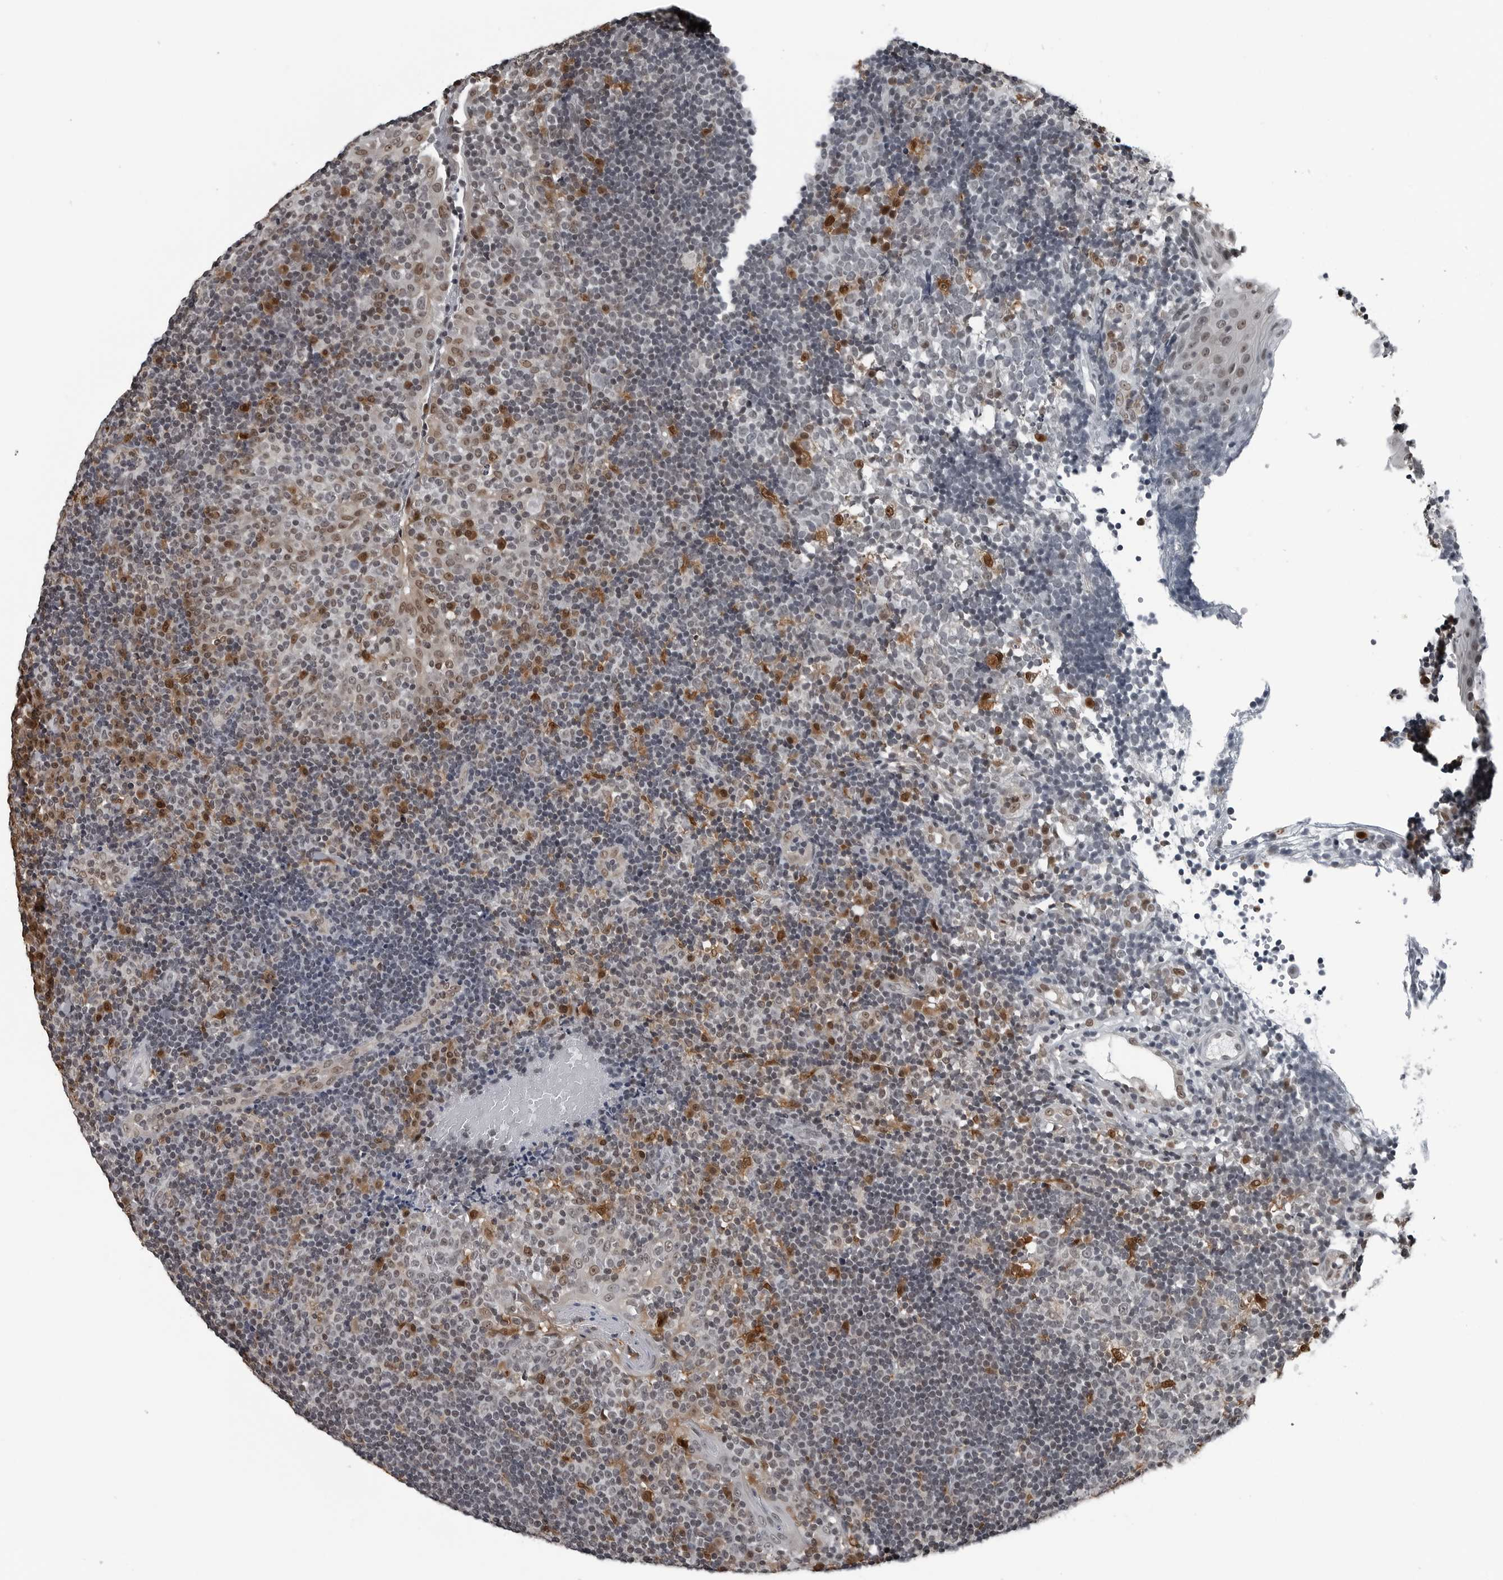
{"staining": {"intensity": "strong", "quantity": "<25%", "location": "nuclear"}, "tissue": "tonsil", "cell_type": "Germinal center cells", "image_type": "normal", "snomed": [{"axis": "morphology", "description": "Normal tissue, NOS"}, {"axis": "topography", "description": "Tonsil"}], "caption": "Unremarkable tonsil displays strong nuclear positivity in about <25% of germinal center cells, visualized by immunohistochemistry.", "gene": "AKR1A1", "patient": {"sex": "female", "age": 40}}